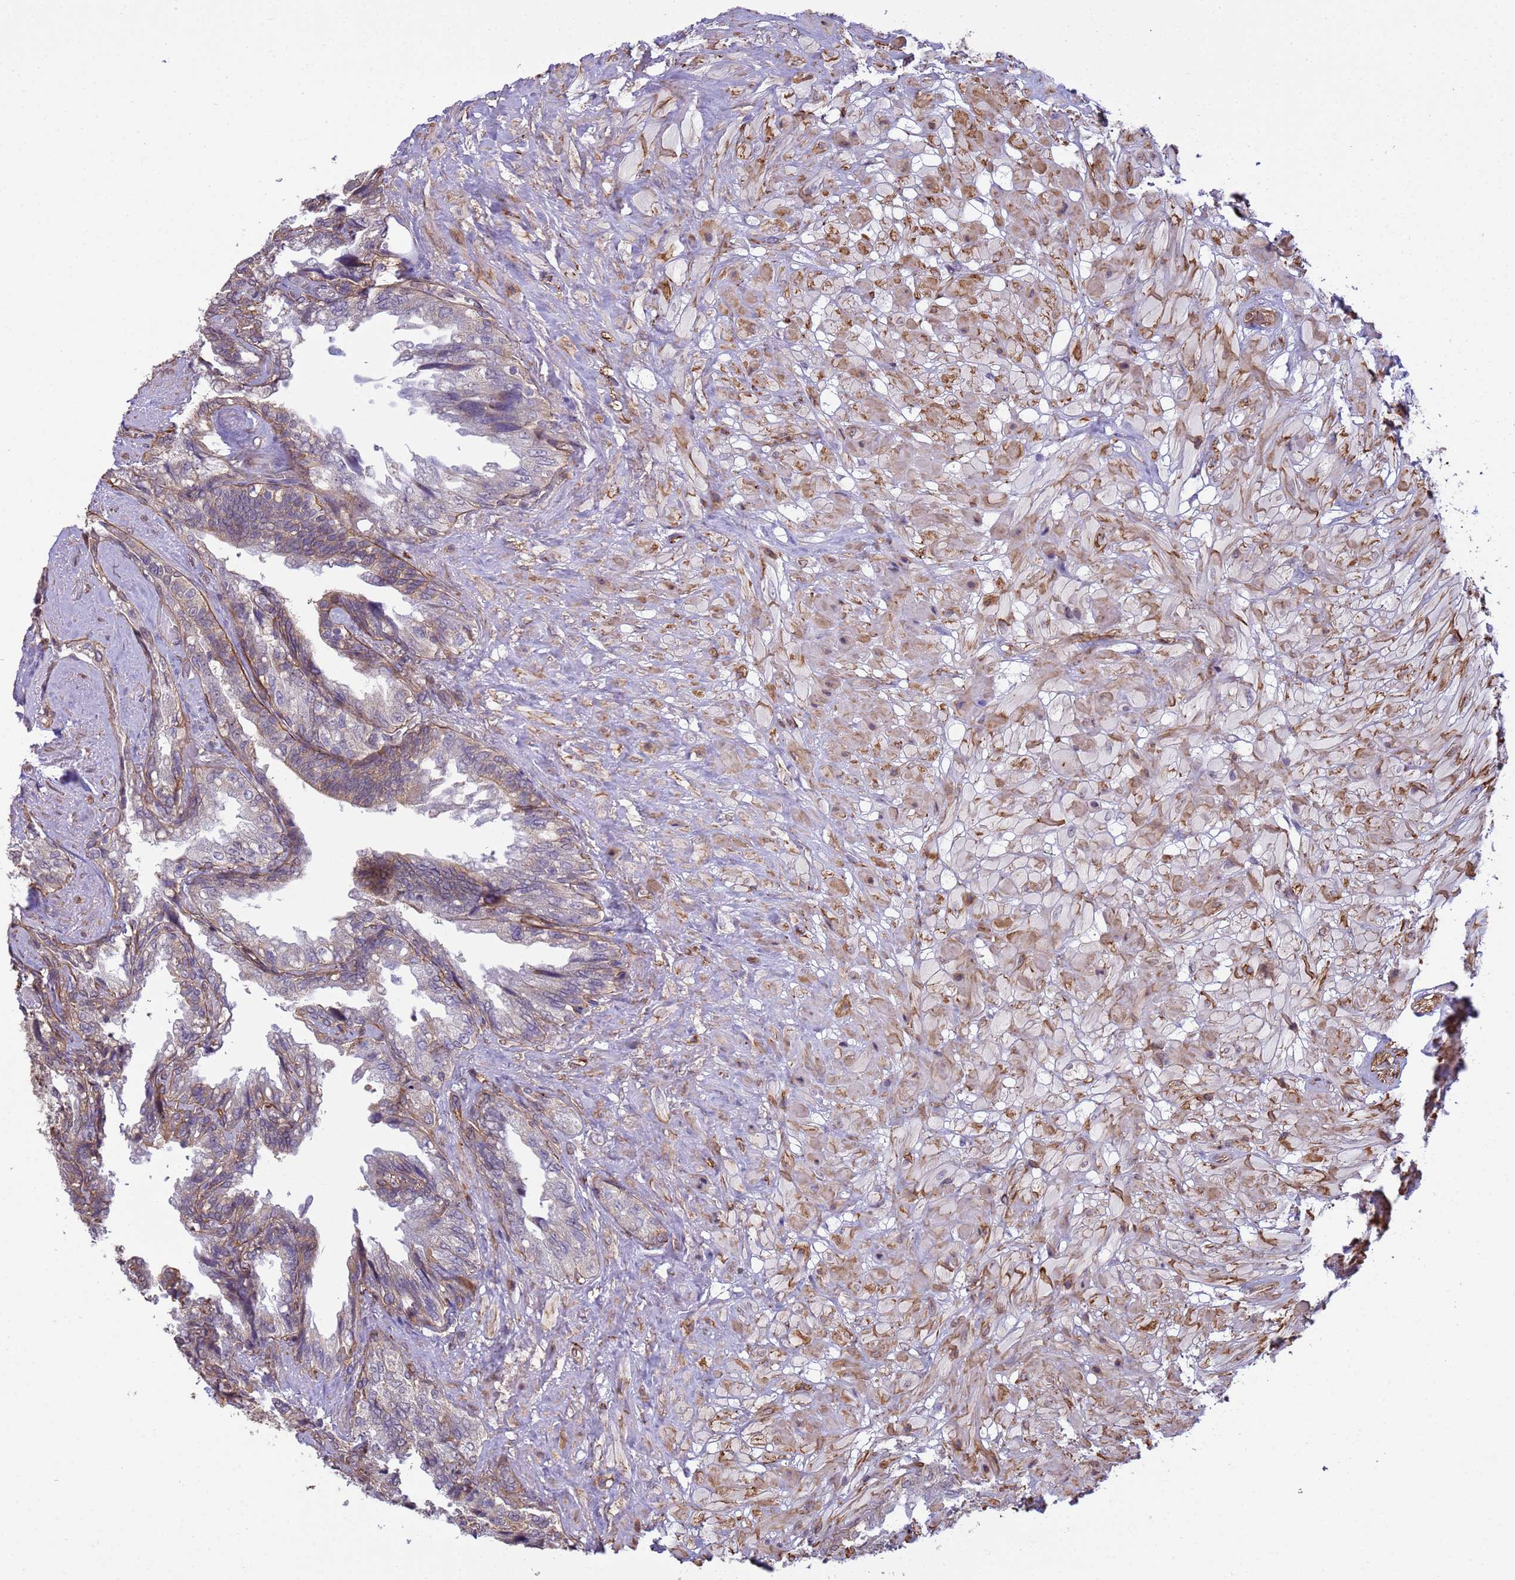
{"staining": {"intensity": "moderate", "quantity": "<25%", "location": "cytoplasmic/membranous"}, "tissue": "seminal vesicle", "cell_type": "Glandular cells", "image_type": "normal", "snomed": [{"axis": "morphology", "description": "Normal tissue, NOS"}, {"axis": "topography", "description": "Seminal veicle"}, {"axis": "topography", "description": "Peripheral nerve tissue"}], "caption": "IHC staining of benign seminal vesicle, which displays low levels of moderate cytoplasmic/membranous positivity in about <25% of glandular cells indicating moderate cytoplasmic/membranous protein staining. The staining was performed using DAB (brown) for protein detection and nuclei were counterstained in hematoxylin (blue).", "gene": "ITGB4", "patient": {"sex": "male", "age": 60}}